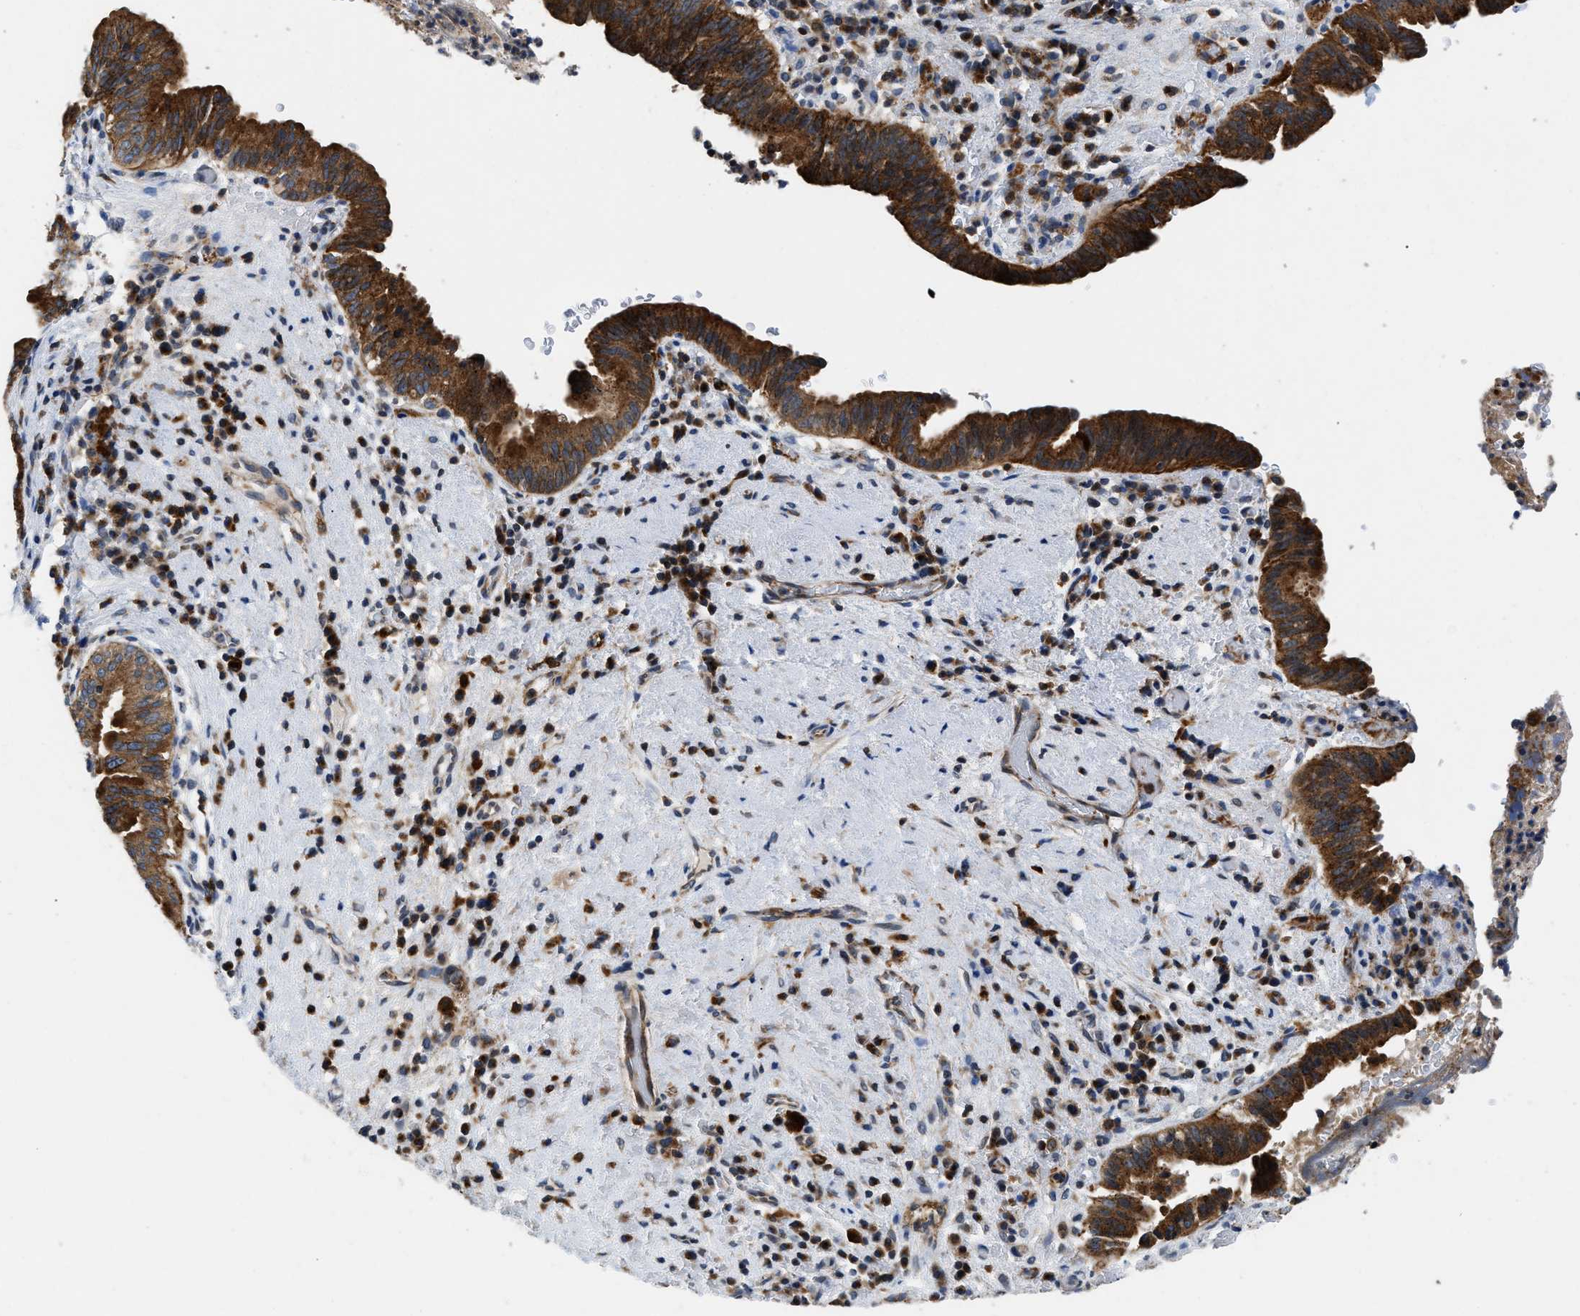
{"staining": {"intensity": "strong", "quantity": "25%-75%", "location": "cytoplasmic/membranous"}, "tissue": "liver cancer", "cell_type": "Tumor cells", "image_type": "cancer", "snomed": [{"axis": "morphology", "description": "Cholangiocarcinoma"}, {"axis": "topography", "description": "Liver"}], "caption": "Immunohistochemistry (IHC) photomicrograph of neoplastic tissue: human liver cholangiocarcinoma stained using immunohistochemistry reveals high levels of strong protein expression localized specifically in the cytoplasmic/membranous of tumor cells, appearing as a cytoplasmic/membranous brown color.", "gene": "ENPP4", "patient": {"sex": "female", "age": 38}}